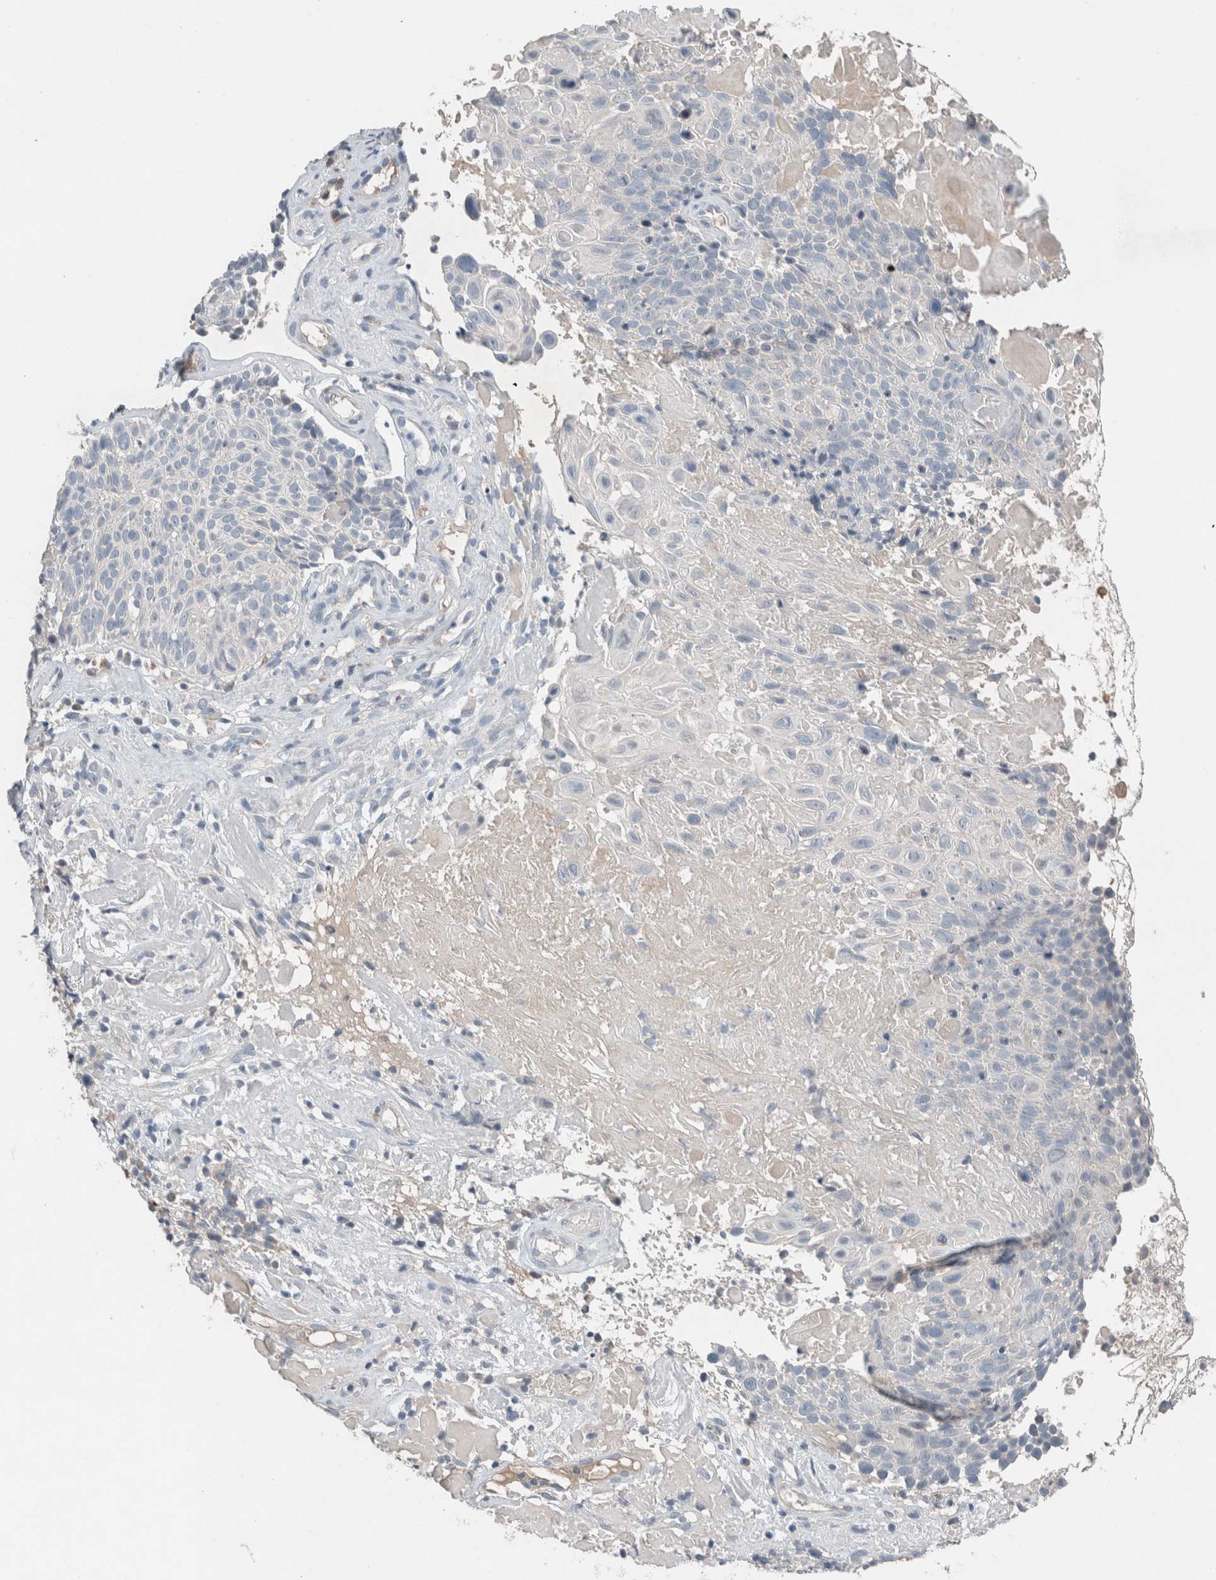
{"staining": {"intensity": "negative", "quantity": "none", "location": "none"}, "tissue": "cervical cancer", "cell_type": "Tumor cells", "image_type": "cancer", "snomed": [{"axis": "morphology", "description": "Squamous cell carcinoma, NOS"}, {"axis": "topography", "description": "Cervix"}], "caption": "Immunohistochemistry of squamous cell carcinoma (cervical) reveals no positivity in tumor cells.", "gene": "UGCG", "patient": {"sex": "female", "age": 74}}